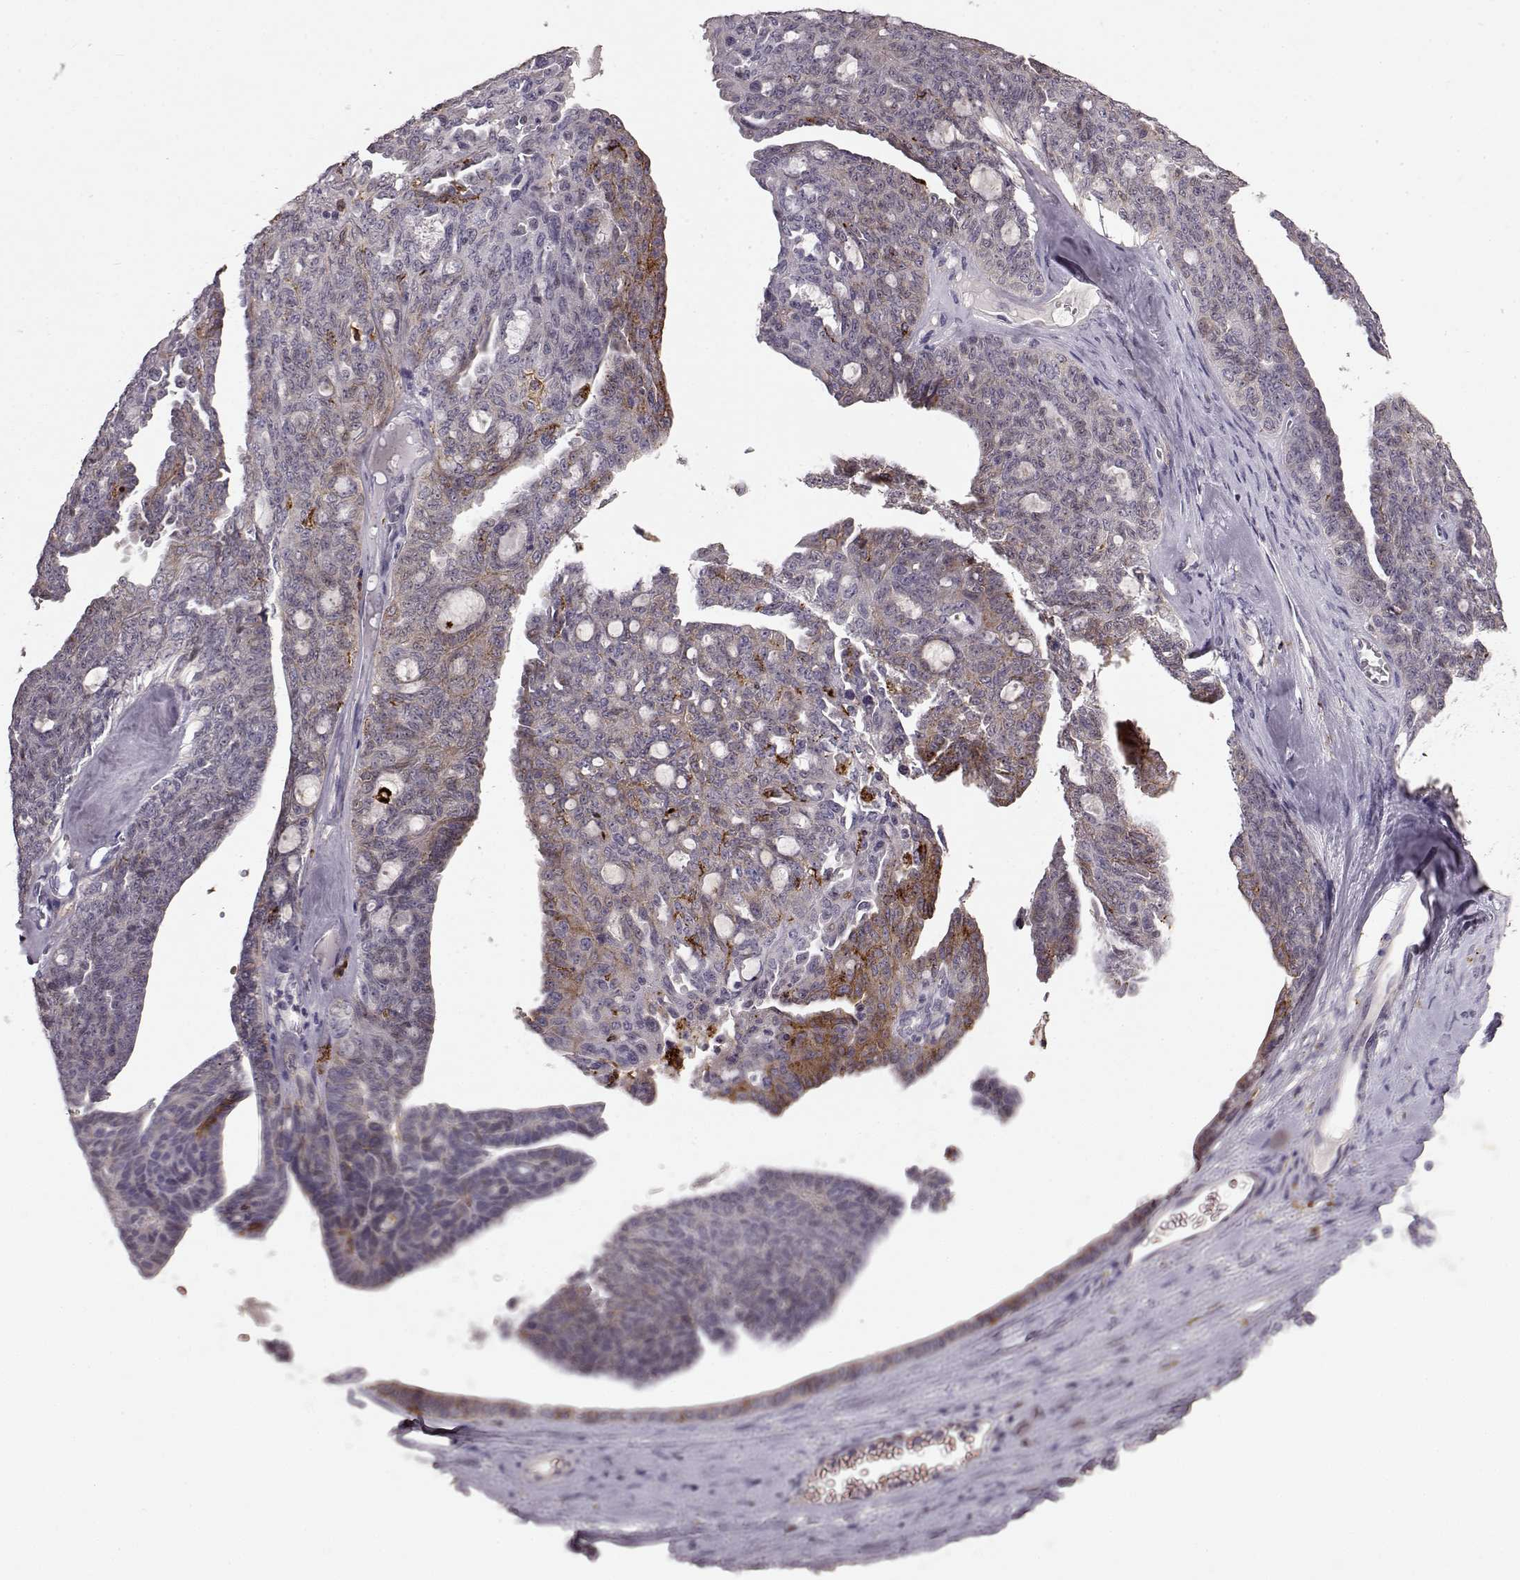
{"staining": {"intensity": "weak", "quantity": "<25%", "location": "cytoplasmic/membranous"}, "tissue": "ovarian cancer", "cell_type": "Tumor cells", "image_type": "cancer", "snomed": [{"axis": "morphology", "description": "Cystadenocarcinoma, serous, NOS"}, {"axis": "topography", "description": "Ovary"}], "caption": "Photomicrograph shows no protein staining in tumor cells of ovarian serous cystadenocarcinoma tissue.", "gene": "CCNF", "patient": {"sex": "female", "age": 71}}